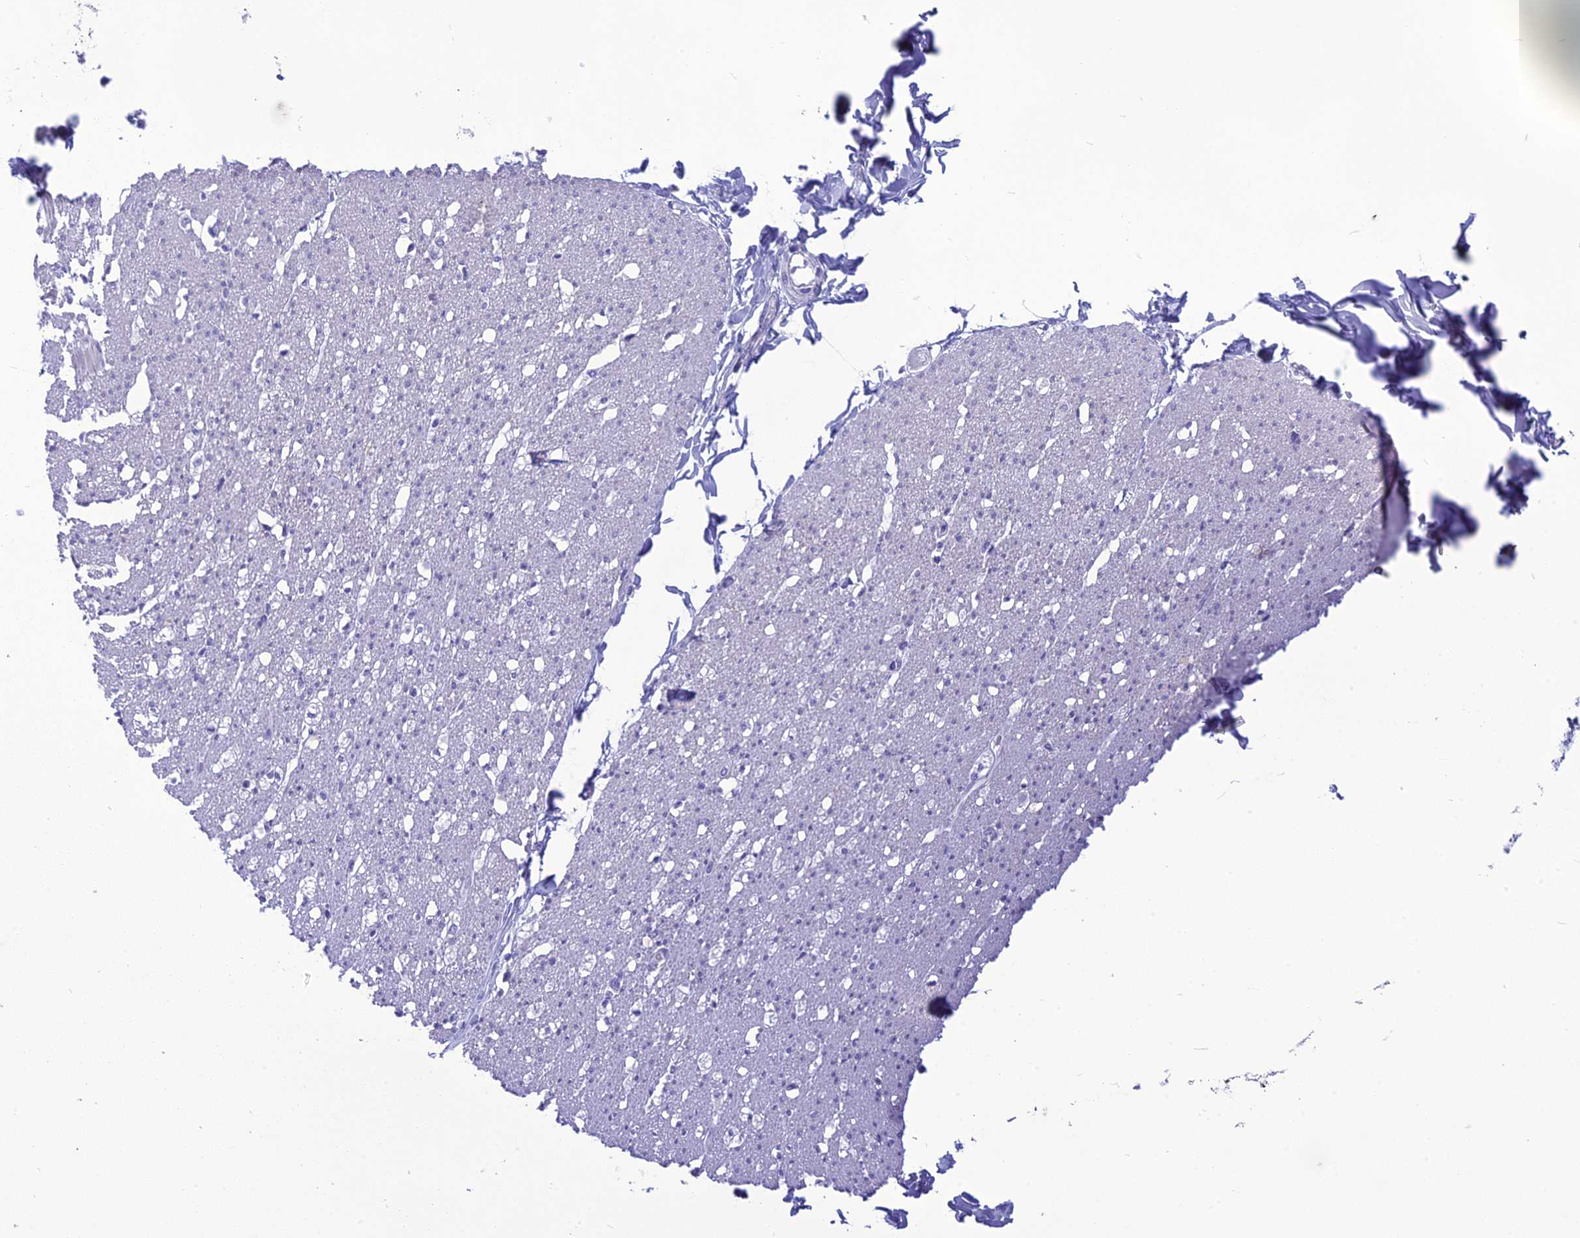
{"staining": {"intensity": "negative", "quantity": "none", "location": "none"}, "tissue": "smooth muscle", "cell_type": "Smooth muscle cells", "image_type": "normal", "snomed": [{"axis": "morphology", "description": "Normal tissue, NOS"}, {"axis": "morphology", "description": "Adenocarcinoma, NOS"}, {"axis": "topography", "description": "Colon"}, {"axis": "topography", "description": "Peripheral nerve tissue"}], "caption": "Smooth muscle cells are negative for brown protein staining in benign smooth muscle. (Stains: DAB immunohistochemistry with hematoxylin counter stain, Microscopy: brightfield microscopy at high magnification).", "gene": "BBS2", "patient": {"sex": "male", "age": 14}}